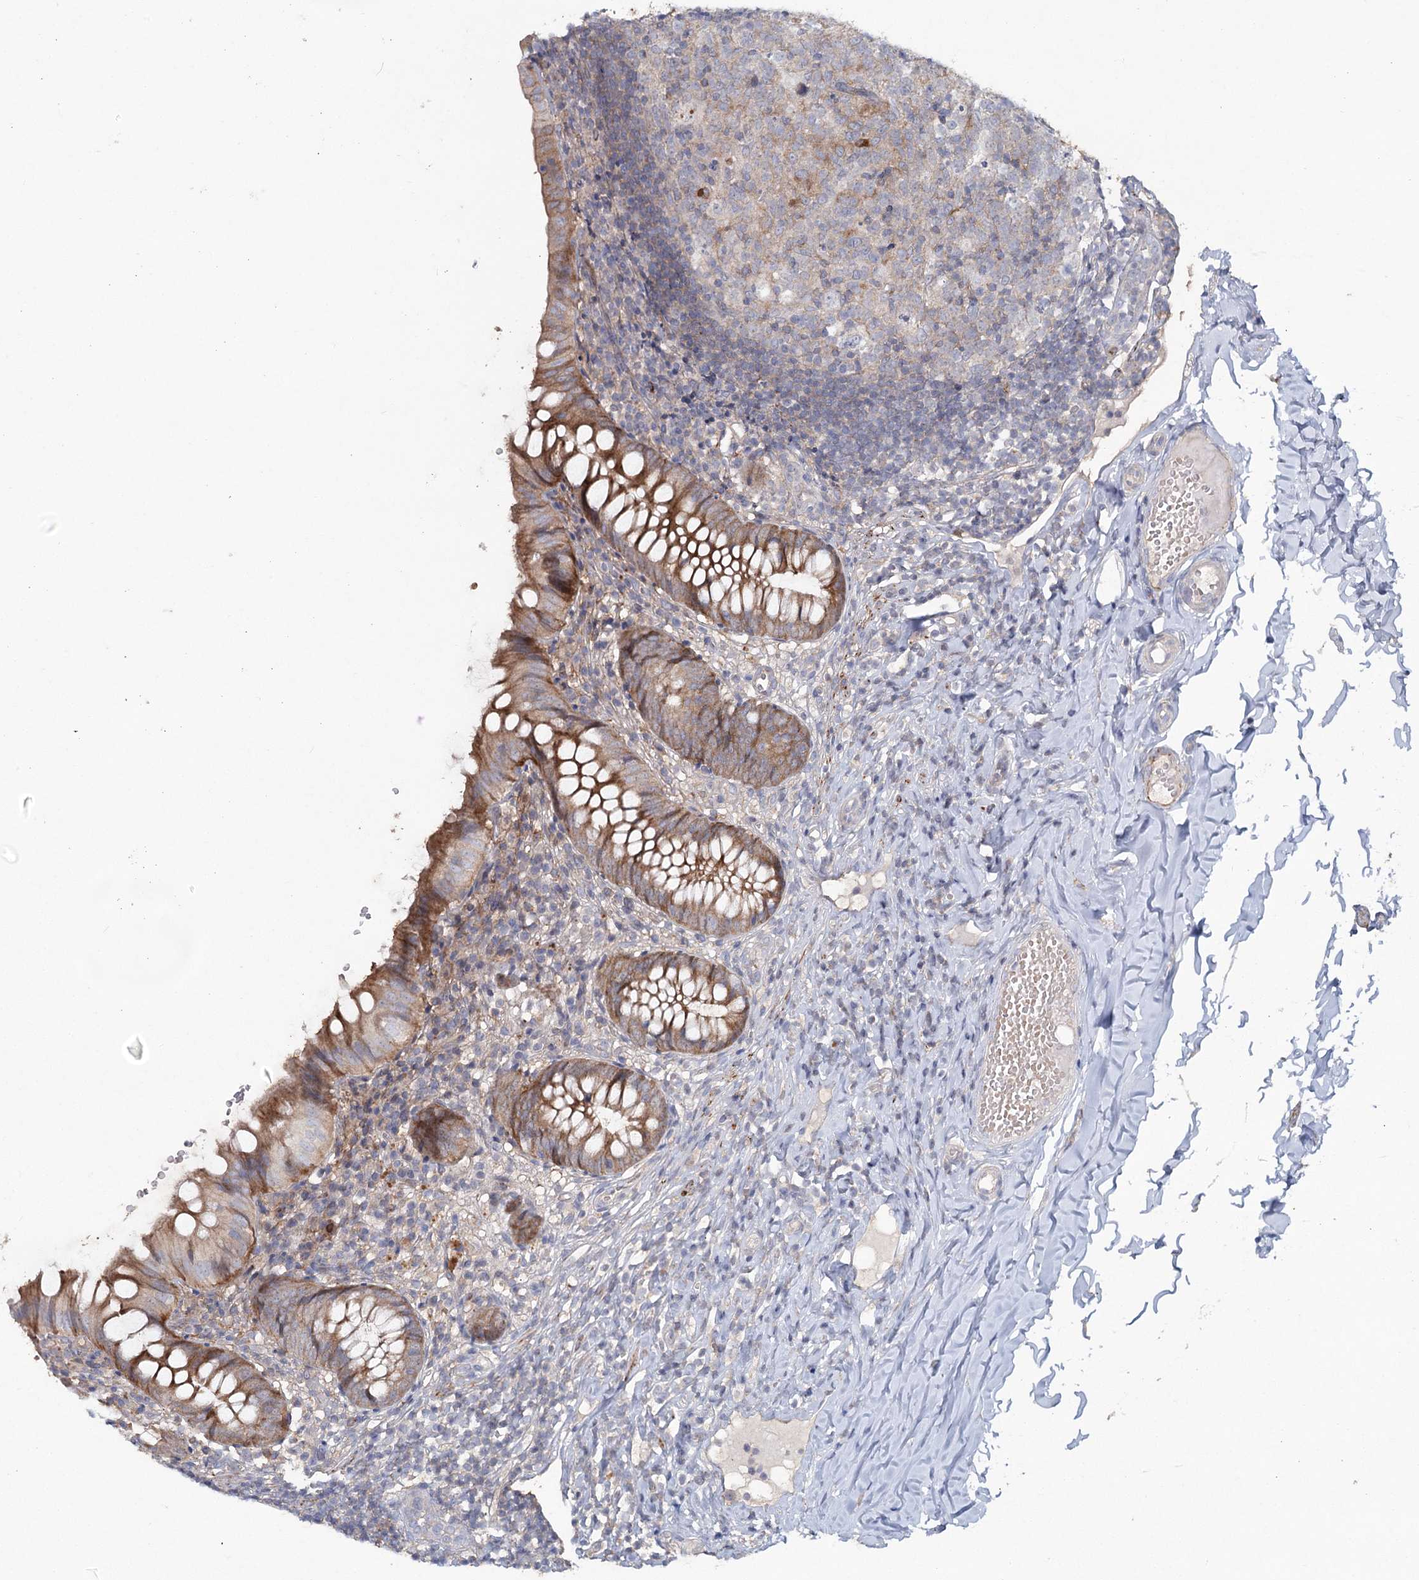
{"staining": {"intensity": "moderate", "quantity": ">75%", "location": "cytoplasmic/membranous"}, "tissue": "appendix", "cell_type": "Glandular cells", "image_type": "normal", "snomed": [{"axis": "morphology", "description": "Normal tissue, NOS"}, {"axis": "topography", "description": "Appendix"}], "caption": "Immunohistochemical staining of benign human appendix demonstrates medium levels of moderate cytoplasmic/membranous expression in approximately >75% of glandular cells.", "gene": "MAP3K13", "patient": {"sex": "male", "age": 8}}